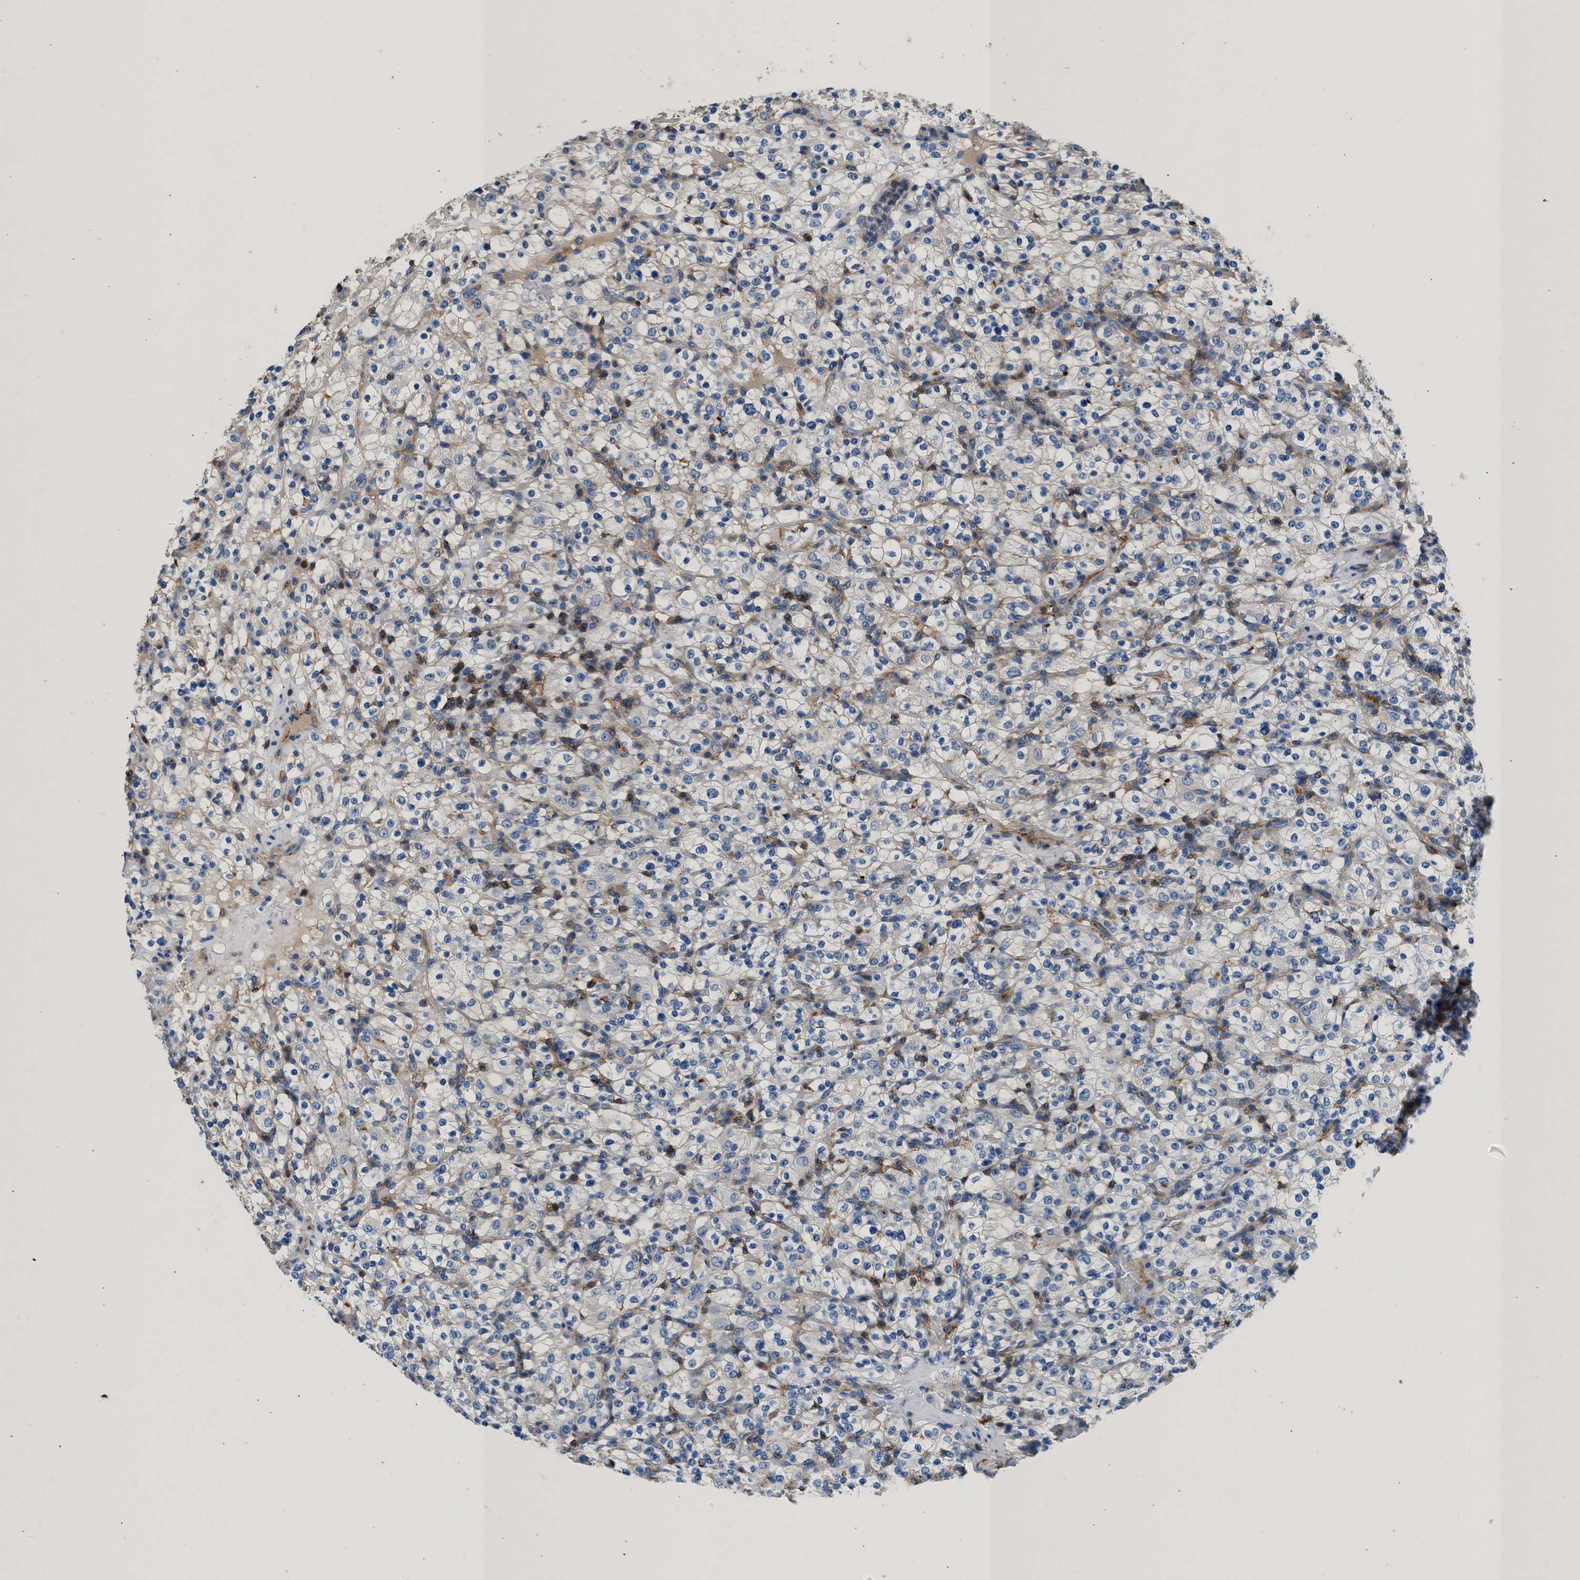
{"staining": {"intensity": "negative", "quantity": "none", "location": "none"}, "tissue": "renal cancer", "cell_type": "Tumor cells", "image_type": "cancer", "snomed": [{"axis": "morphology", "description": "Normal tissue, NOS"}, {"axis": "morphology", "description": "Adenocarcinoma, NOS"}, {"axis": "topography", "description": "Kidney"}], "caption": "The image demonstrates no staining of tumor cells in renal cancer (adenocarcinoma).", "gene": "KCNQ4", "patient": {"sex": "female", "age": 72}}